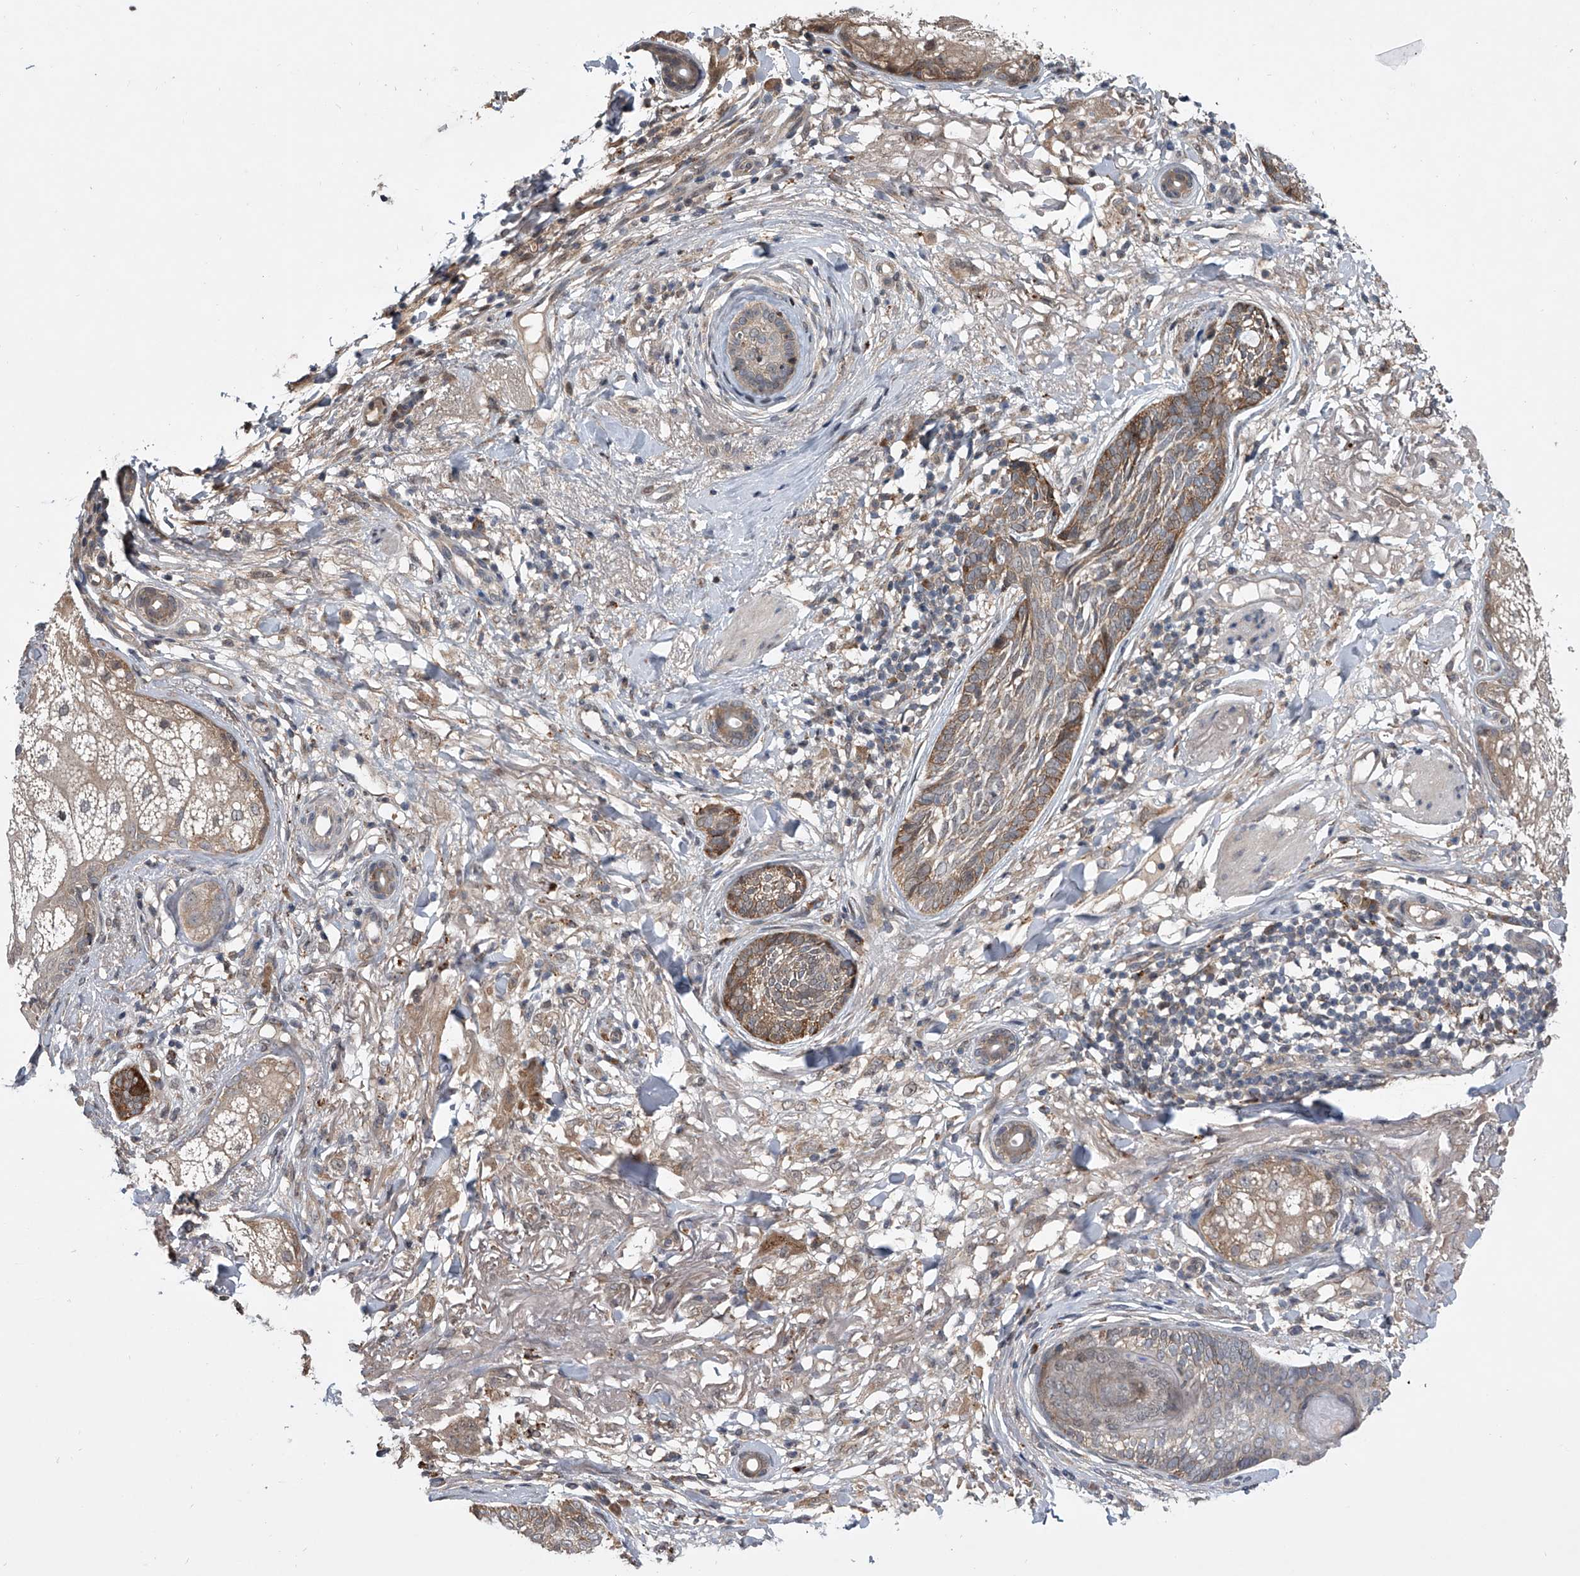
{"staining": {"intensity": "moderate", "quantity": "<25%", "location": "cytoplasmic/membranous"}, "tissue": "skin cancer", "cell_type": "Tumor cells", "image_type": "cancer", "snomed": [{"axis": "morphology", "description": "Basal cell carcinoma"}, {"axis": "topography", "description": "Skin"}], "caption": "A low amount of moderate cytoplasmic/membranous staining is appreciated in approximately <25% of tumor cells in basal cell carcinoma (skin) tissue.", "gene": "GEMIN8", "patient": {"sex": "male", "age": 85}}